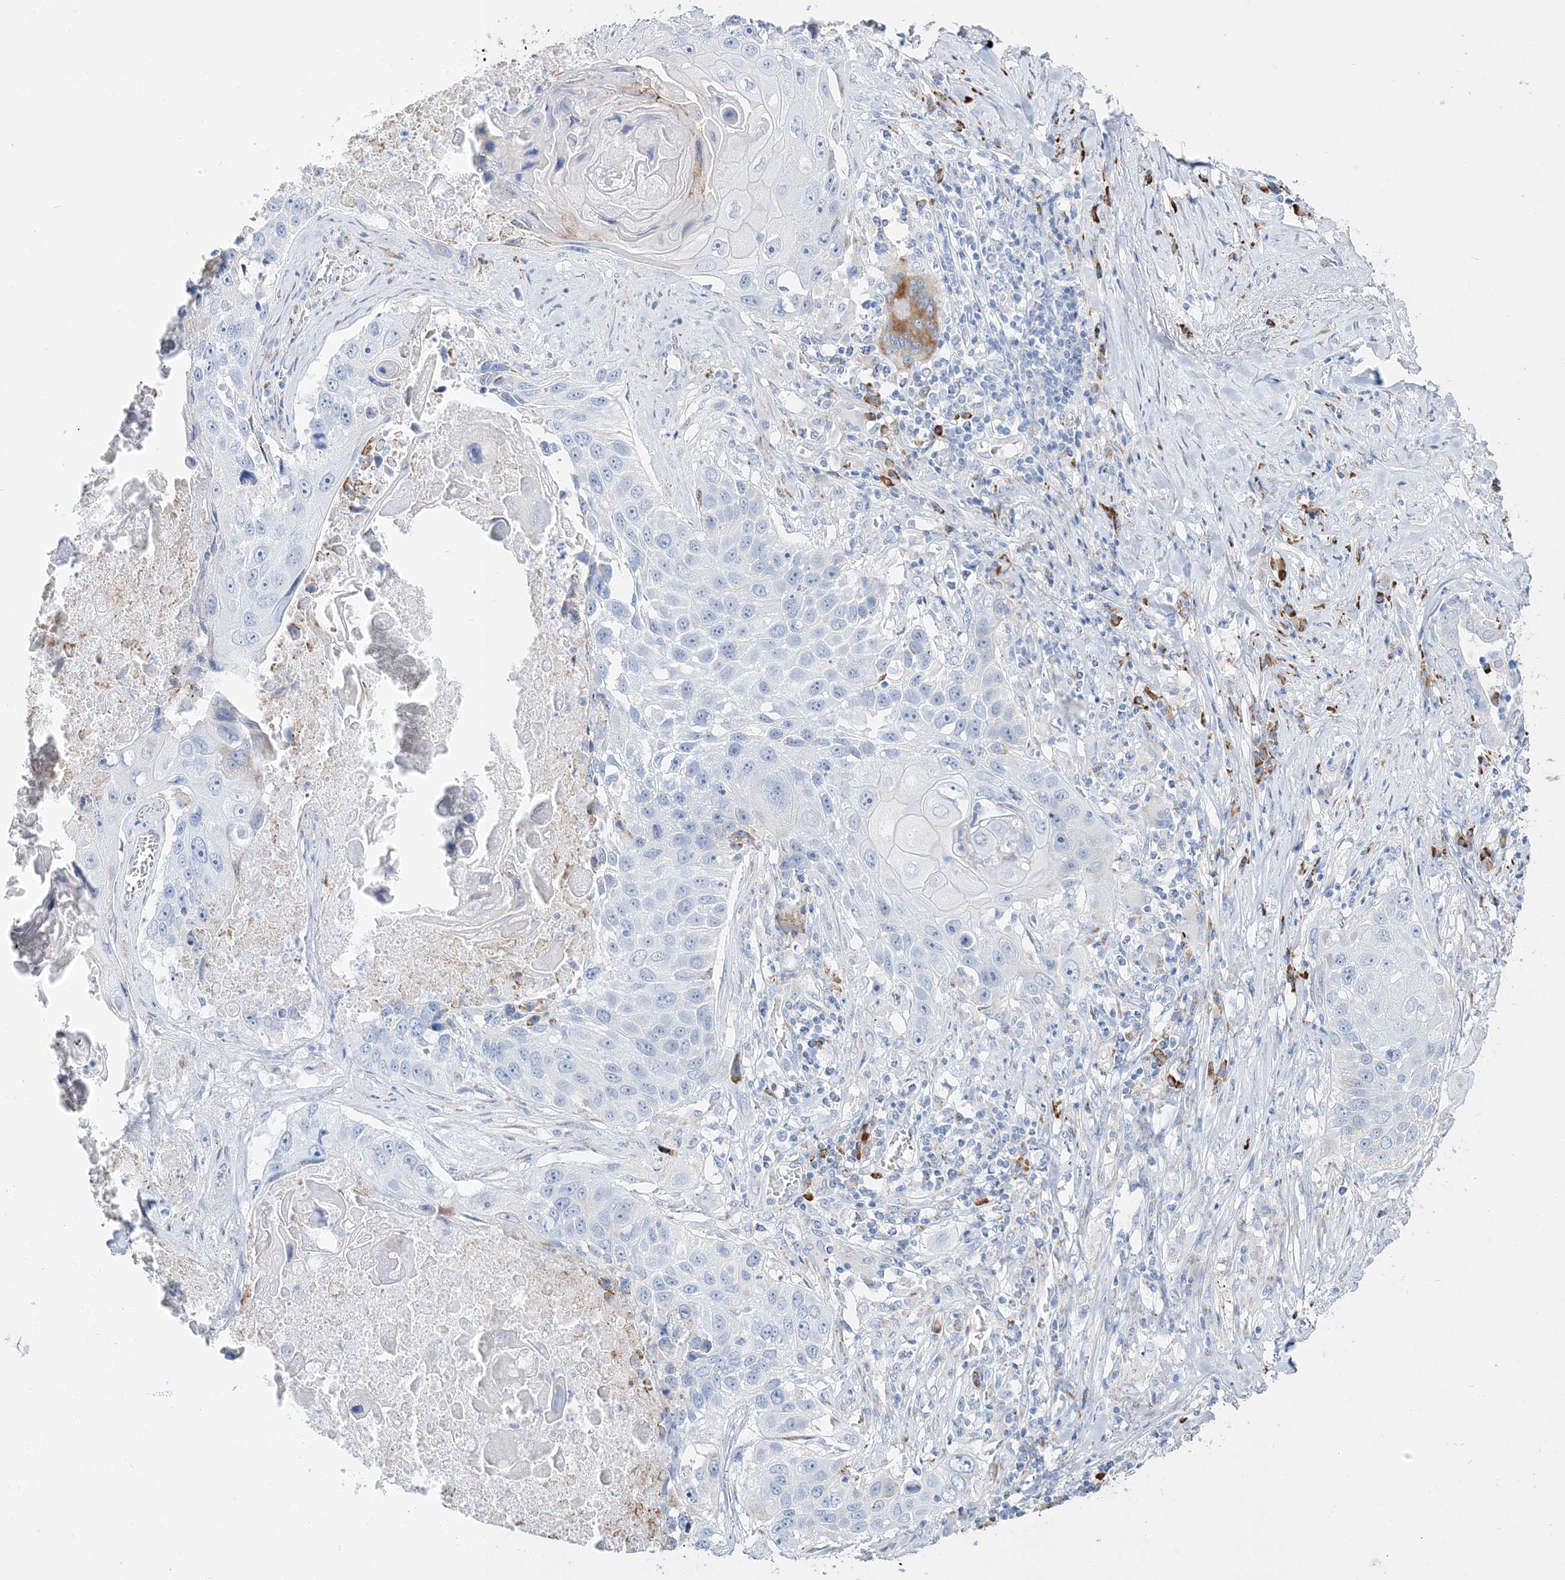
{"staining": {"intensity": "negative", "quantity": "none", "location": "none"}, "tissue": "lung cancer", "cell_type": "Tumor cells", "image_type": "cancer", "snomed": [{"axis": "morphology", "description": "Squamous cell carcinoma, NOS"}, {"axis": "topography", "description": "Lung"}], "caption": "Immunohistochemistry (IHC) of lung cancer (squamous cell carcinoma) displays no staining in tumor cells.", "gene": "TSPYL6", "patient": {"sex": "male", "age": 61}}